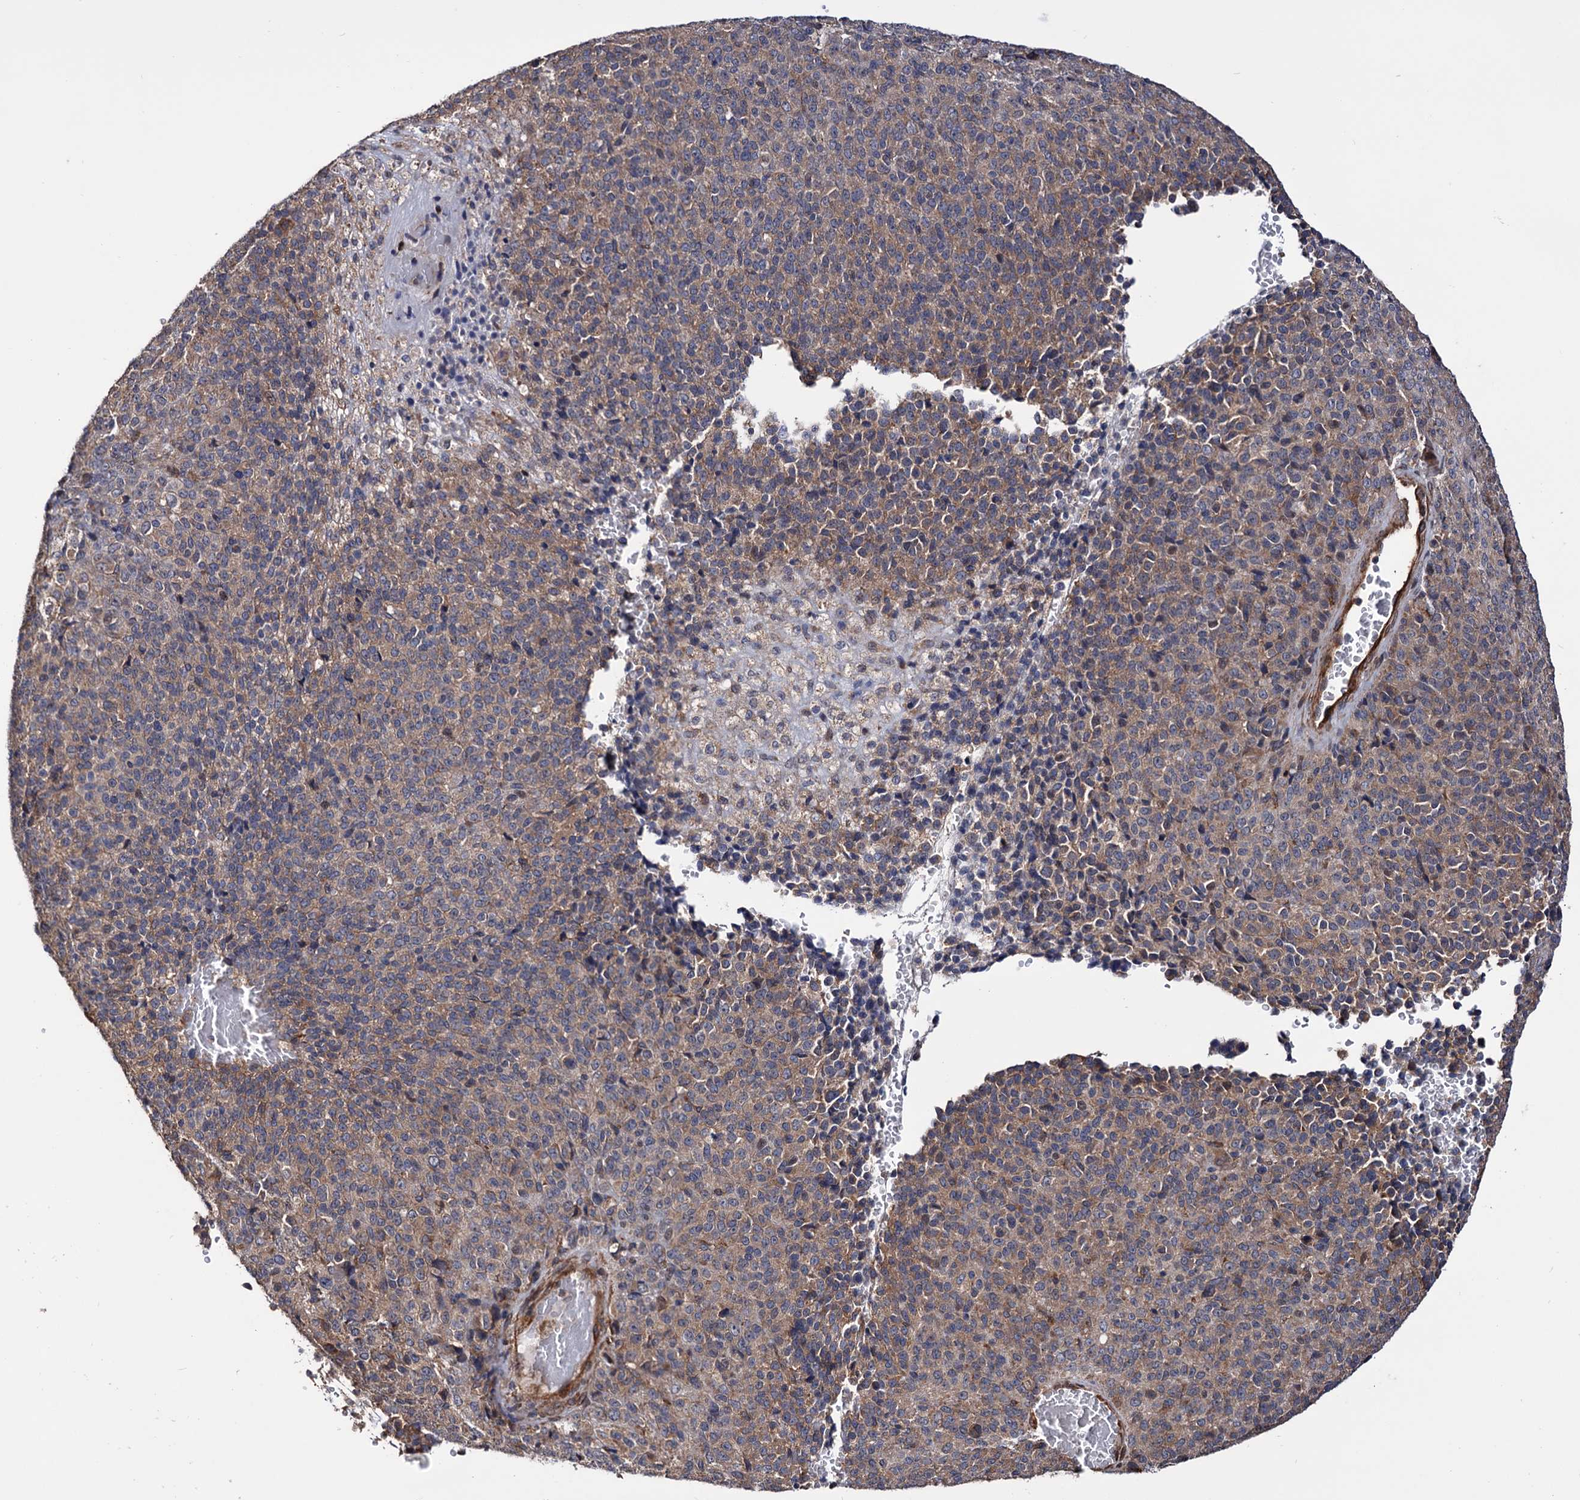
{"staining": {"intensity": "weak", "quantity": "25%-75%", "location": "cytoplasmic/membranous"}, "tissue": "melanoma", "cell_type": "Tumor cells", "image_type": "cancer", "snomed": [{"axis": "morphology", "description": "Malignant melanoma, Metastatic site"}, {"axis": "topography", "description": "Brain"}], "caption": "Protein analysis of malignant melanoma (metastatic site) tissue demonstrates weak cytoplasmic/membranous positivity in approximately 25%-75% of tumor cells.", "gene": "FERMT2", "patient": {"sex": "female", "age": 56}}